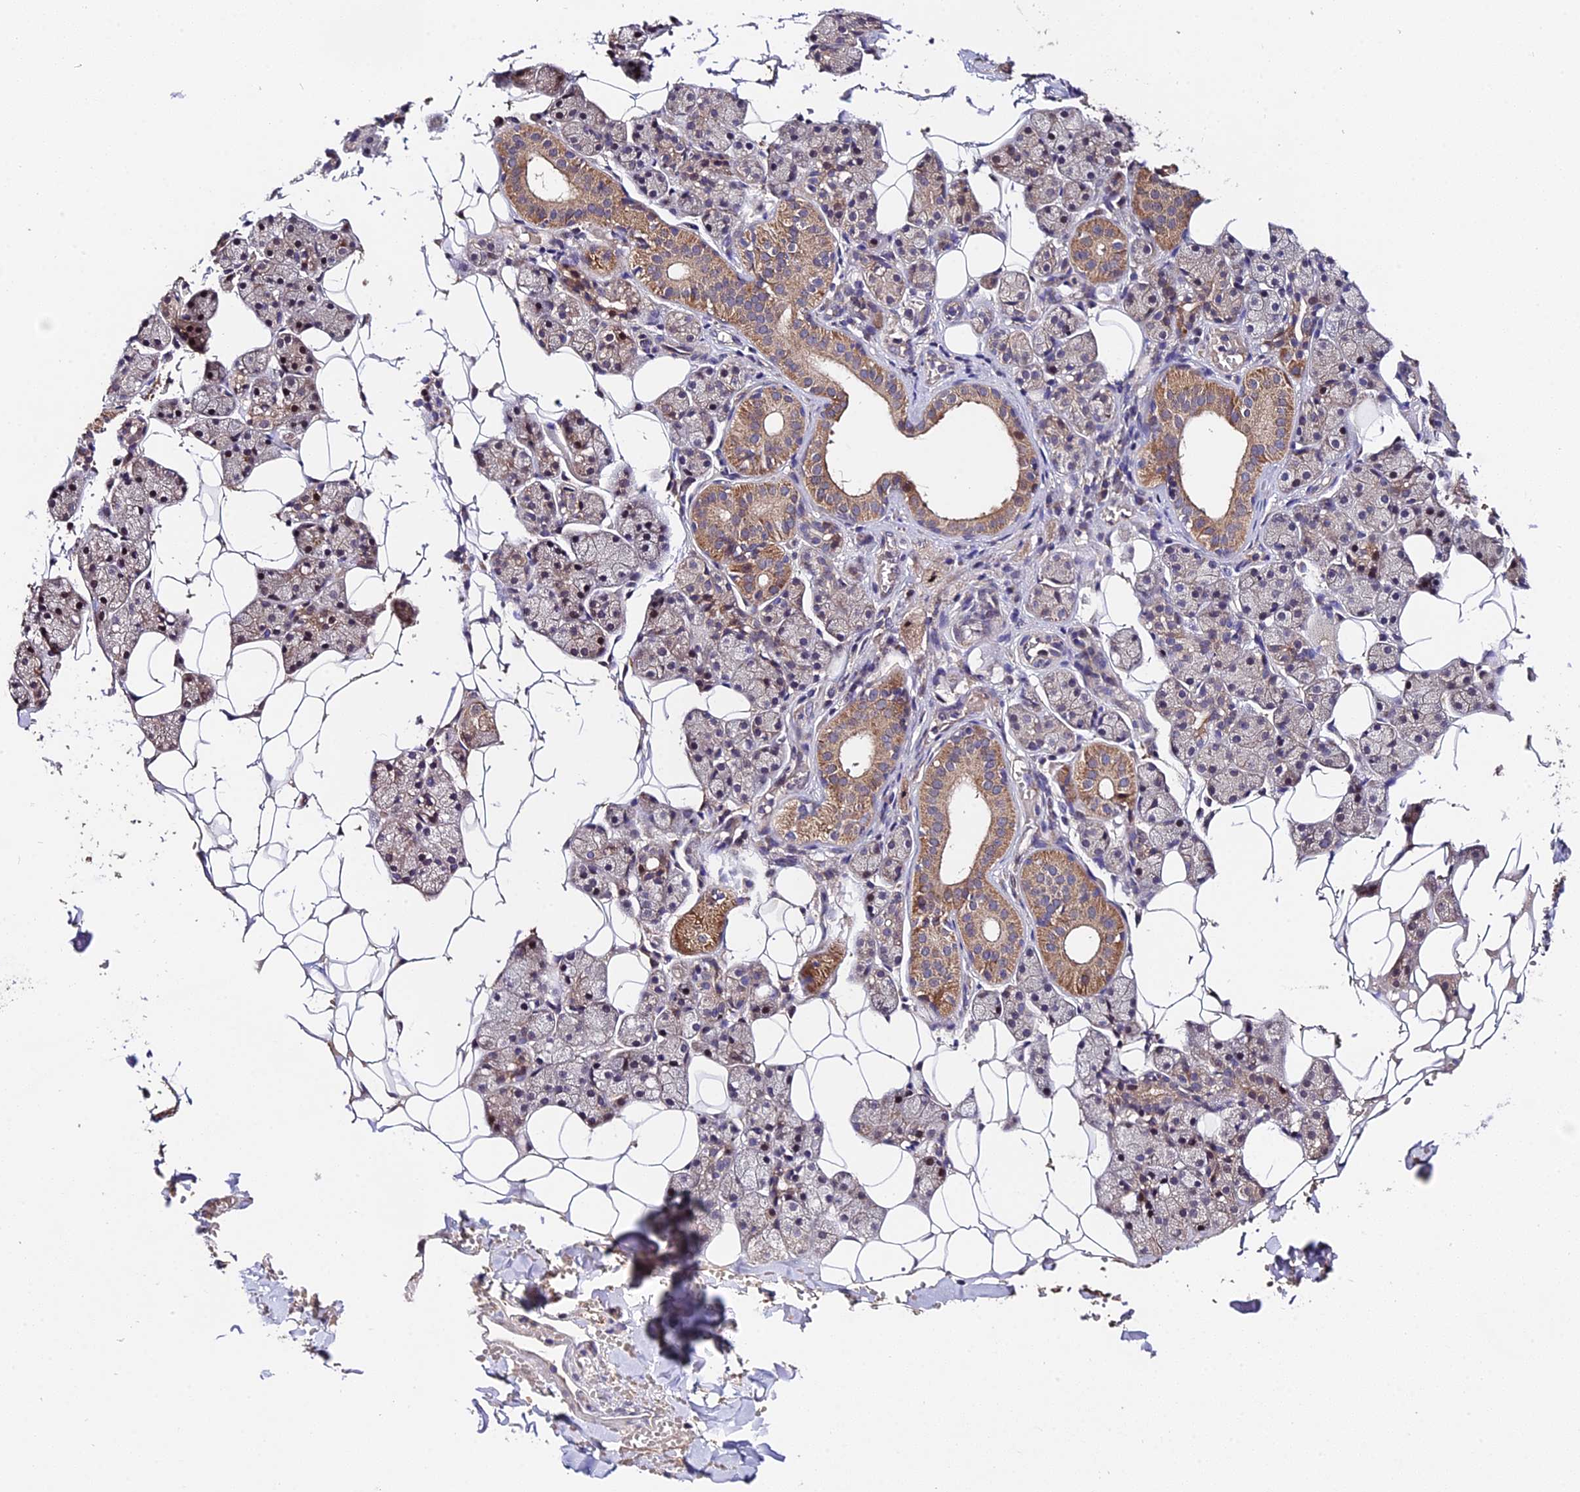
{"staining": {"intensity": "moderate", "quantity": "<25%", "location": "cytoplasmic/membranous"}, "tissue": "salivary gland", "cell_type": "Glandular cells", "image_type": "normal", "snomed": [{"axis": "morphology", "description": "Normal tissue, NOS"}, {"axis": "topography", "description": "Salivary gland"}], "caption": "Immunohistochemical staining of benign salivary gland demonstrates <25% levels of moderate cytoplasmic/membranous protein expression in approximately <25% of glandular cells. (DAB (3,3'-diaminobenzidine) IHC with brightfield microscopy, high magnification).", "gene": "TRMT1", "patient": {"sex": "female", "age": 33}}